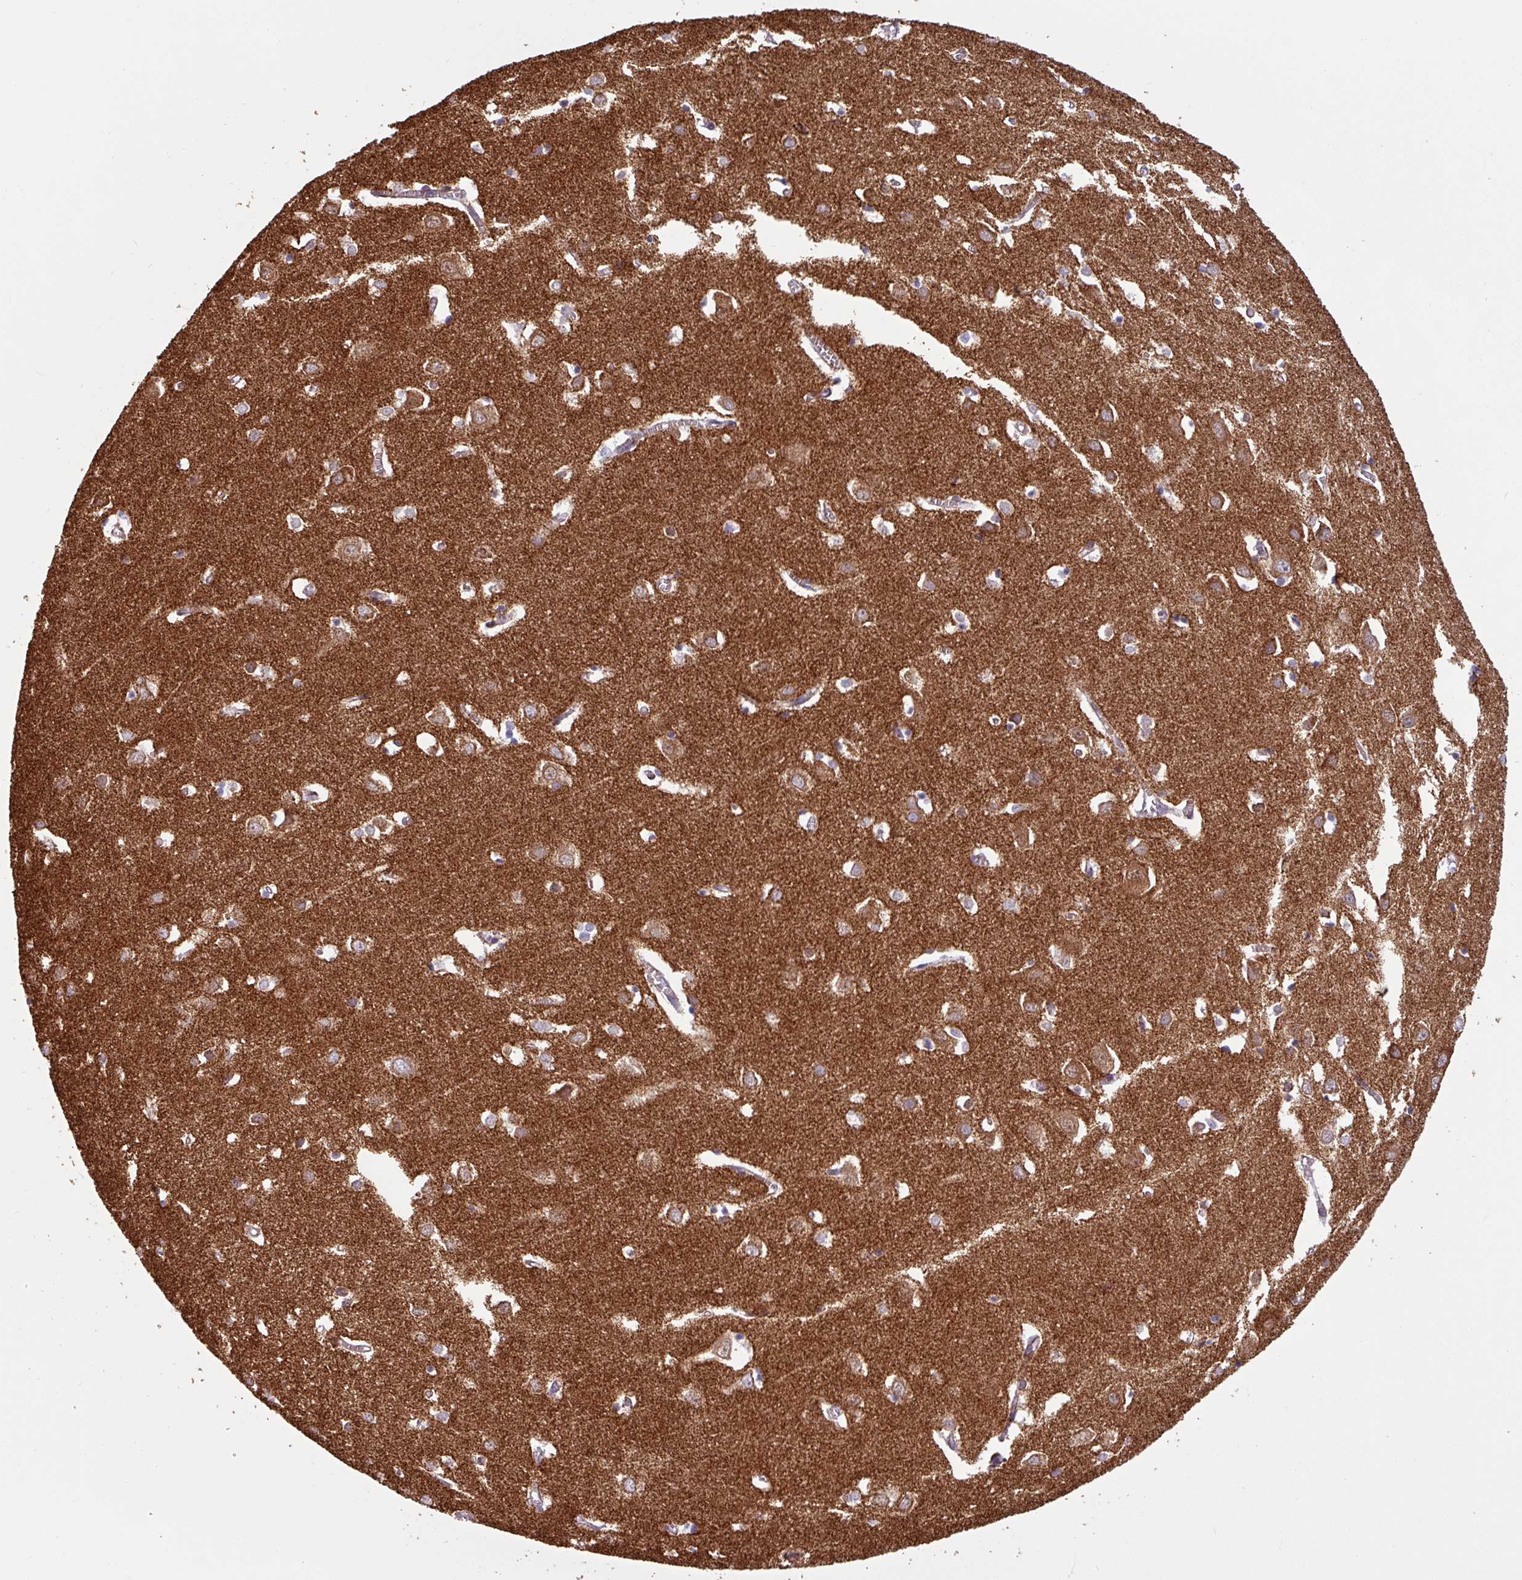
{"staining": {"intensity": "weak", "quantity": "<25%", "location": "cytoplasmic/membranous"}, "tissue": "cerebral cortex", "cell_type": "Endothelial cells", "image_type": "normal", "snomed": [{"axis": "morphology", "description": "Normal tissue, NOS"}, {"axis": "topography", "description": "Cerebral cortex"}], "caption": "This is an immunohistochemistry (IHC) micrograph of normal cerebral cortex. There is no staining in endothelial cells.", "gene": "CAMK1", "patient": {"sex": "male", "age": 70}}